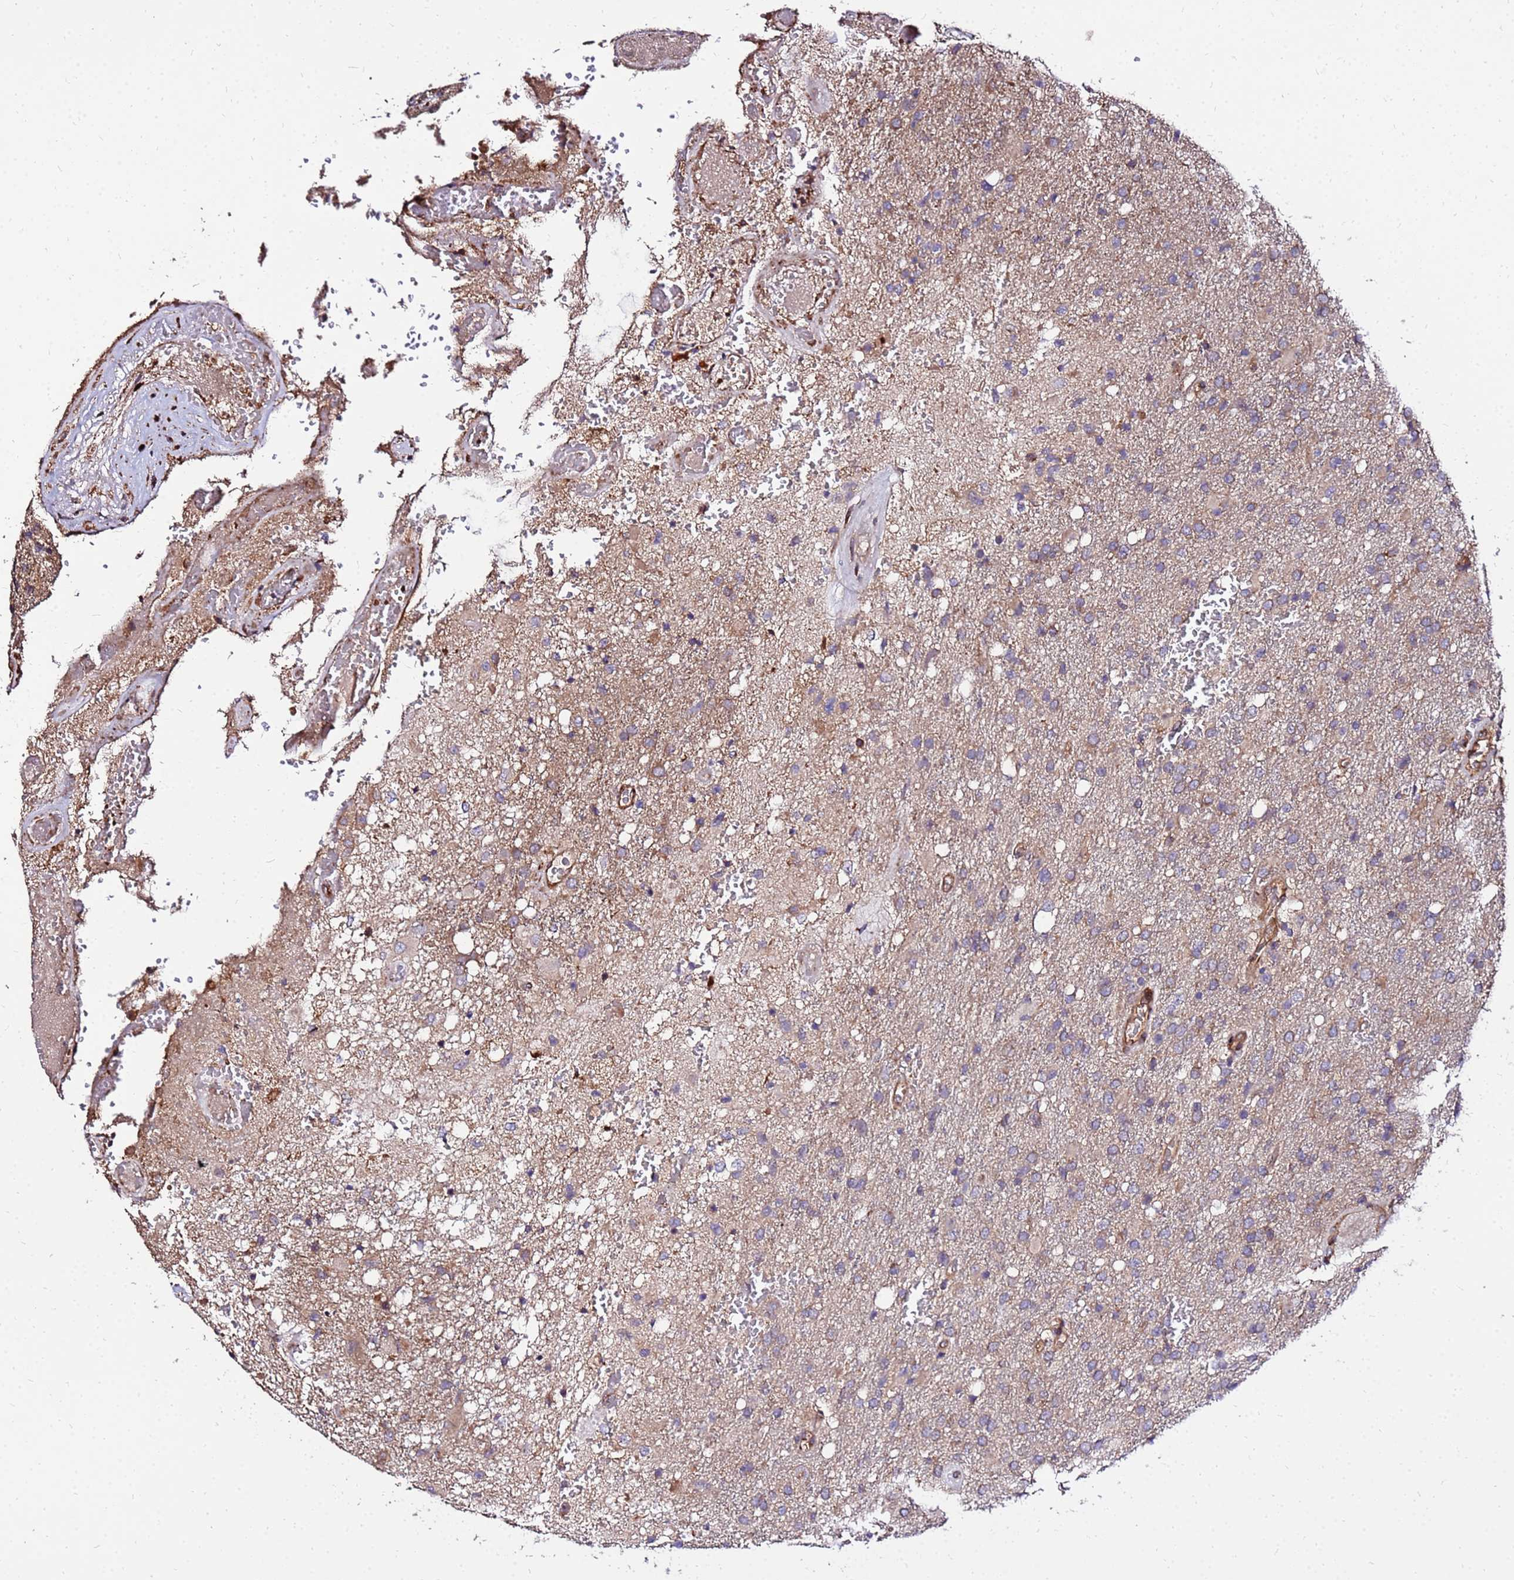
{"staining": {"intensity": "weak", "quantity": "25%-75%", "location": "cytoplasmic/membranous"}, "tissue": "glioma", "cell_type": "Tumor cells", "image_type": "cancer", "snomed": [{"axis": "morphology", "description": "Glioma, malignant, High grade"}, {"axis": "topography", "description": "Brain"}], "caption": "An immunohistochemistry (IHC) photomicrograph of neoplastic tissue is shown. Protein staining in brown highlights weak cytoplasmic/membranous positivity in malignant glioma (high-grade) within tumor cells.", "gene": "WWC2", "patient": {"sex": "female", "age": 74}}